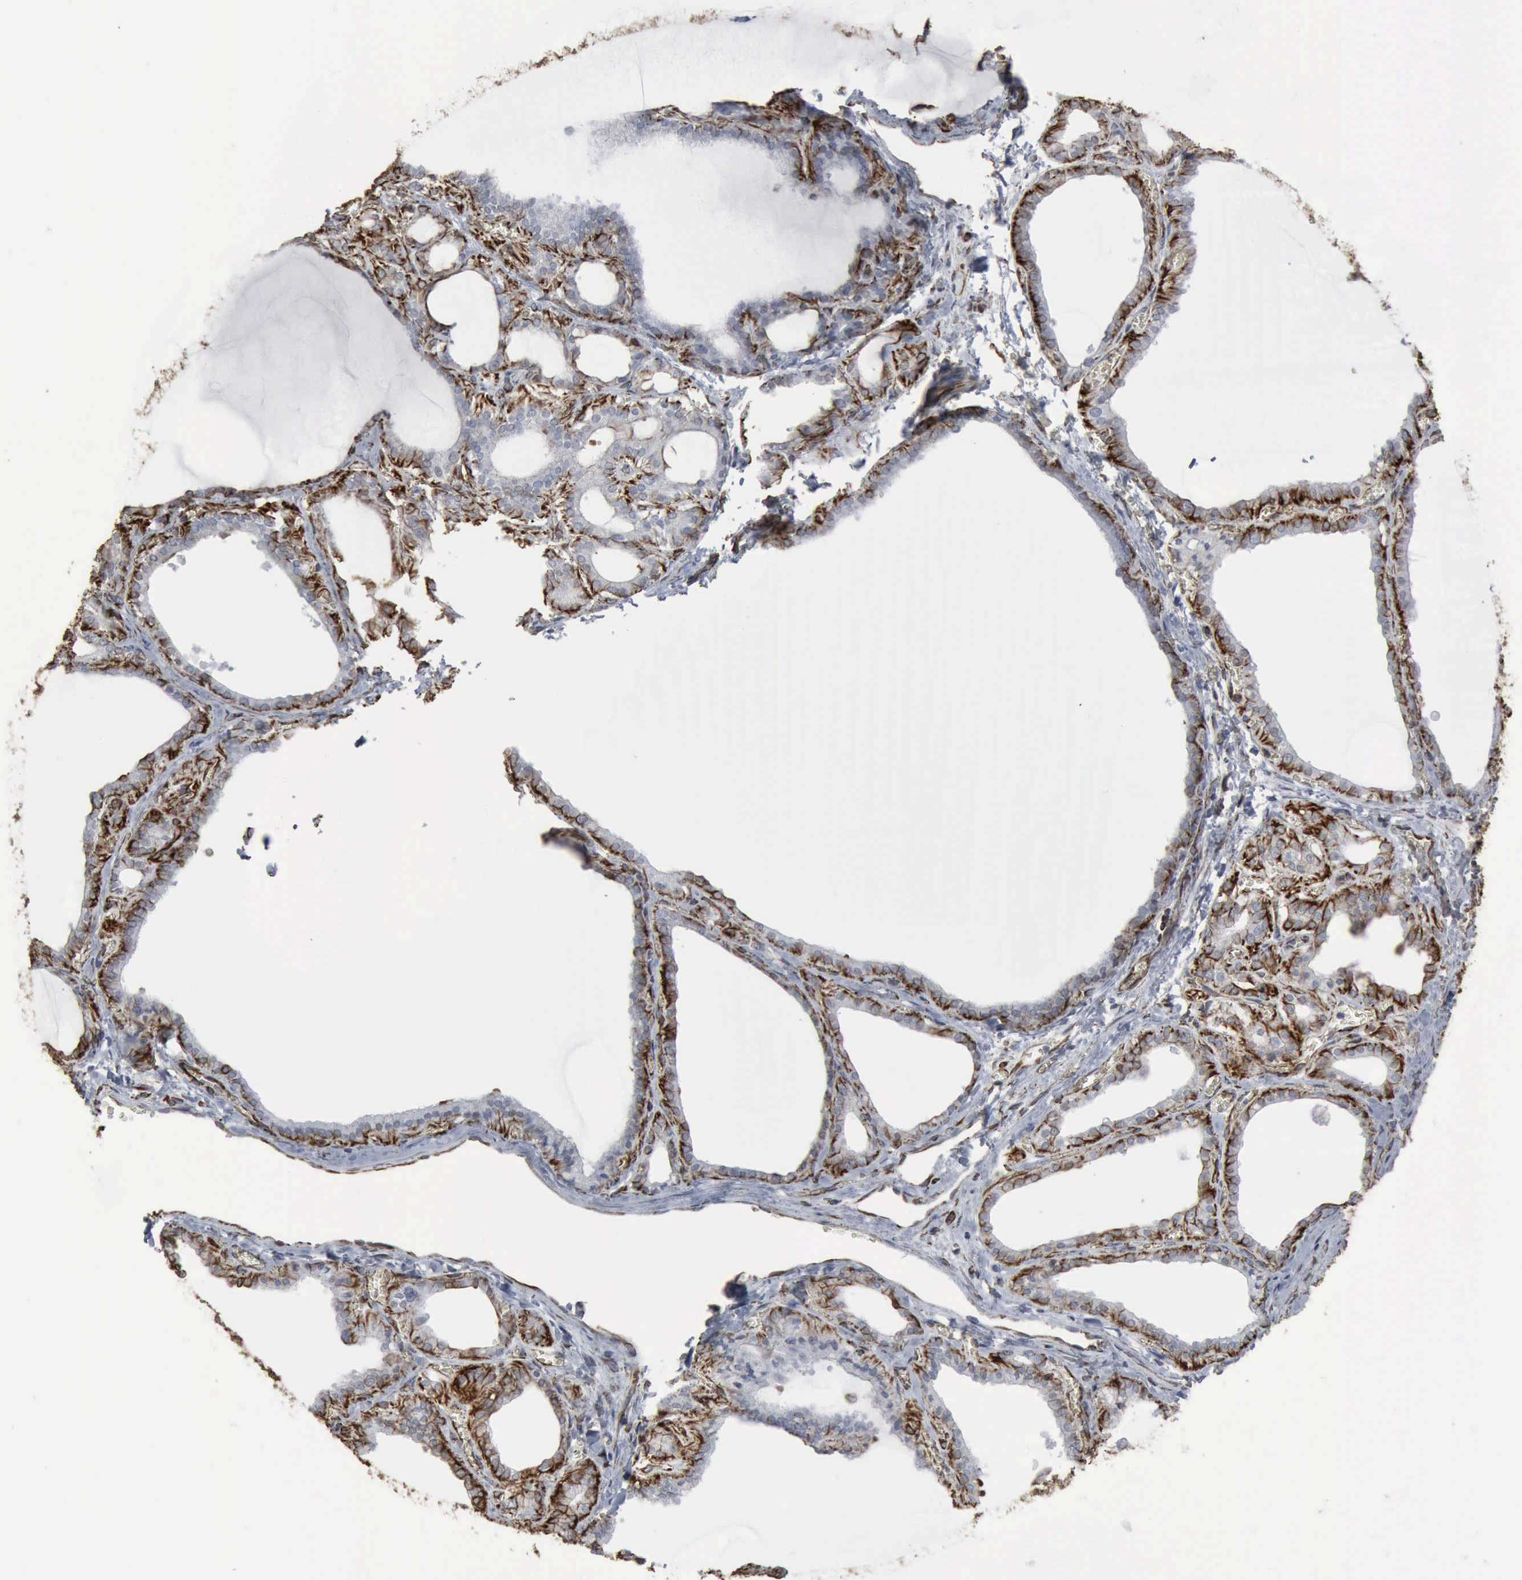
{"staining": {"intensity": "weak", "quantity": "<25%", "location": "cytoplasmic/membranous,nuclear"}, "tissue": "thyroid gland", "cell_type": "Glandular cells", "image_type": "normal", "snomed": [{"axis": "morphology", "description": "Normal tissue, NOS"}, {"axis": "topography", "description": "Thyroid gland"}], "caption": "High power microscopy image of an immunohistochemistry image of unremarkable thyroid gland, revealing no significant staining in glandular cells.", "gene": "CCNE1", "patient": {"sex": "female", "age": 55}}